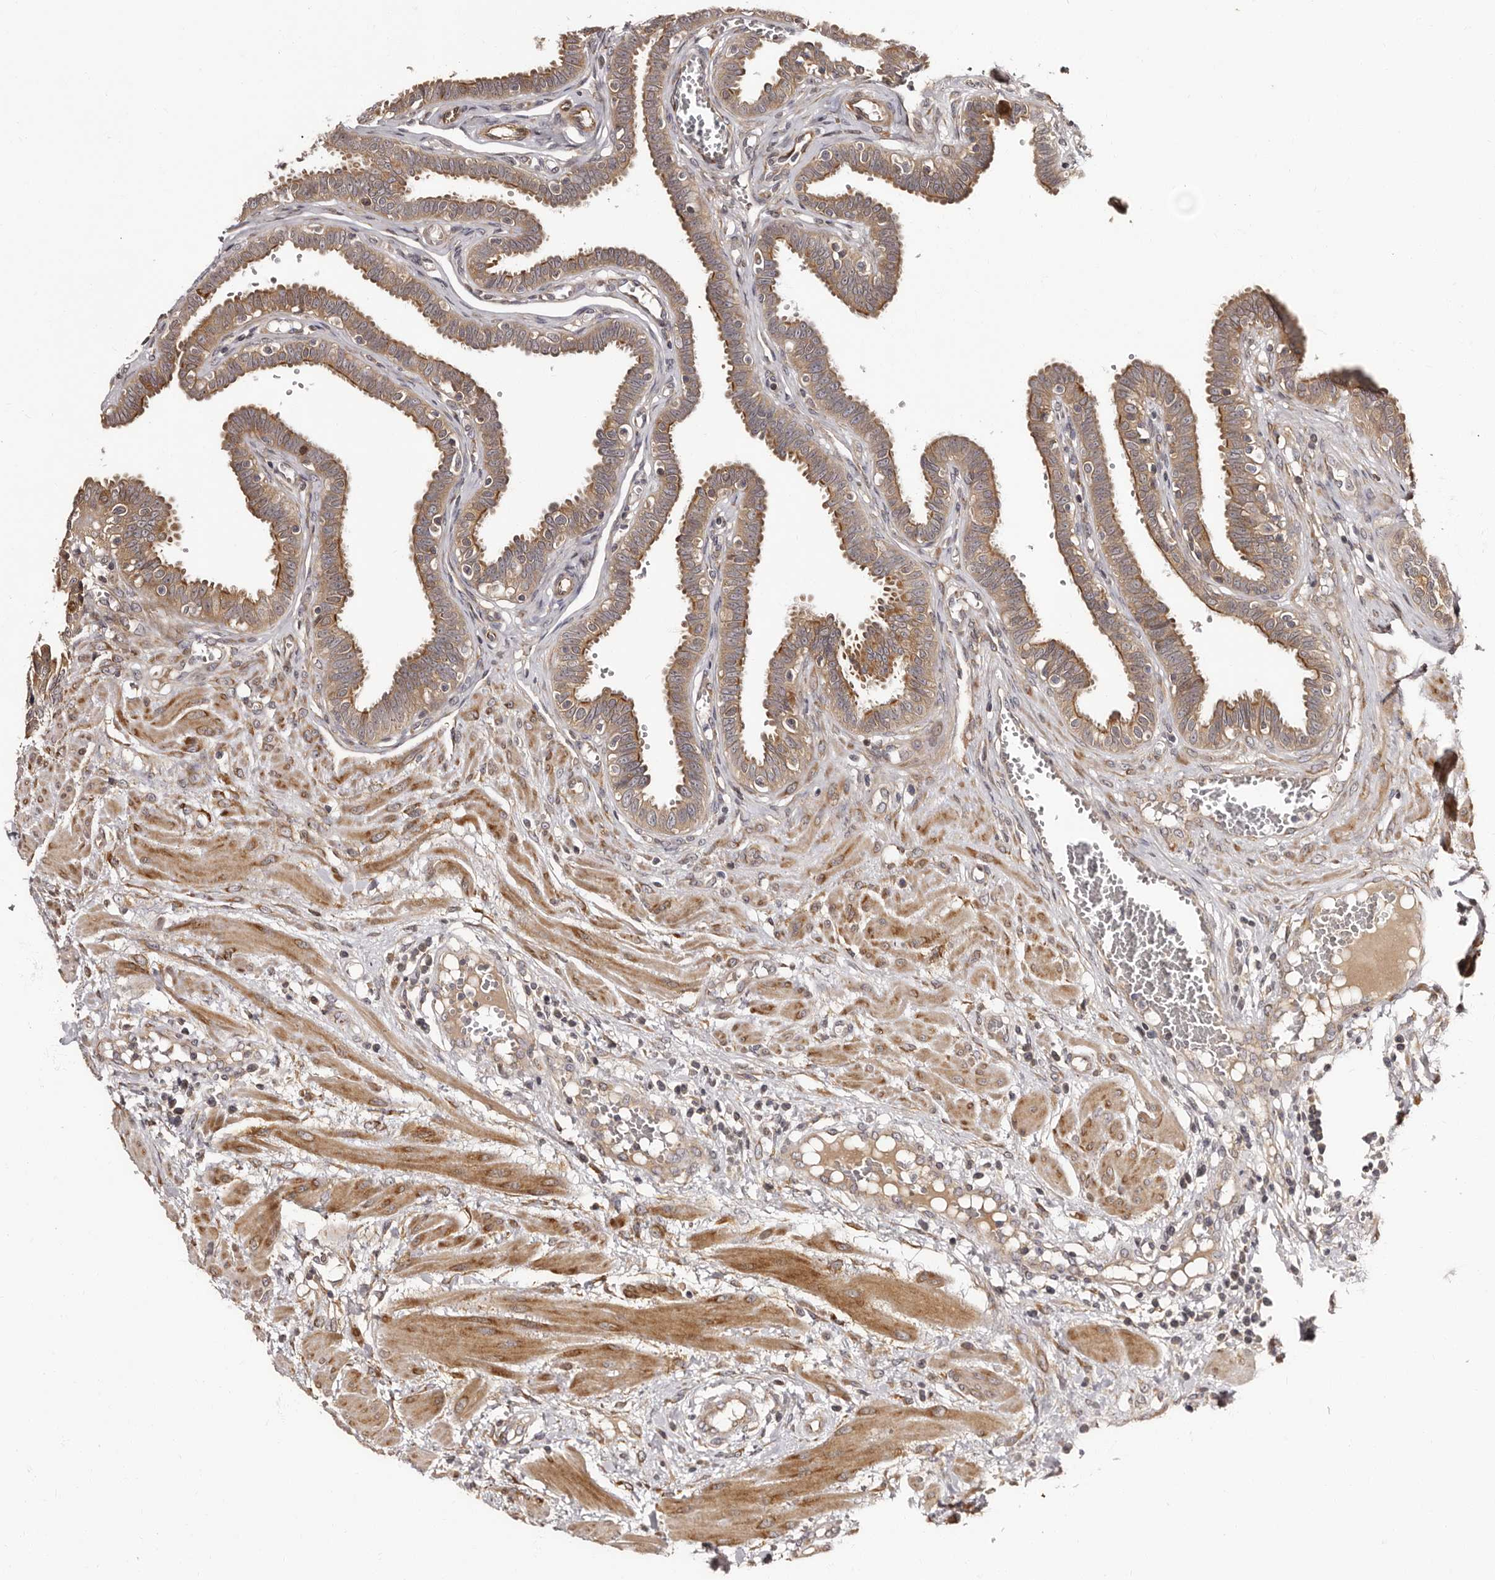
{"staining": {"intensity": "moderate", "quantity": ">75%", "location": "cytoplasmic/membranous"}, "tissue": "fallopian tube", "cell_type": "Glandular cells", "image_type": "normal", "snomed": [{"axis": "morphology", "description": "Normal tissue, NOS"}, {"axis": "topography", "description": "Fallopian tube"}], "caption": "Protein staining reveals moderate cytoplasmic/membranous staining in approximately >75% of glandular cells in unremarkable fallopian tube.", "gene": "TBC1D22B", "patient": {"sex": "female", "age": 32}}